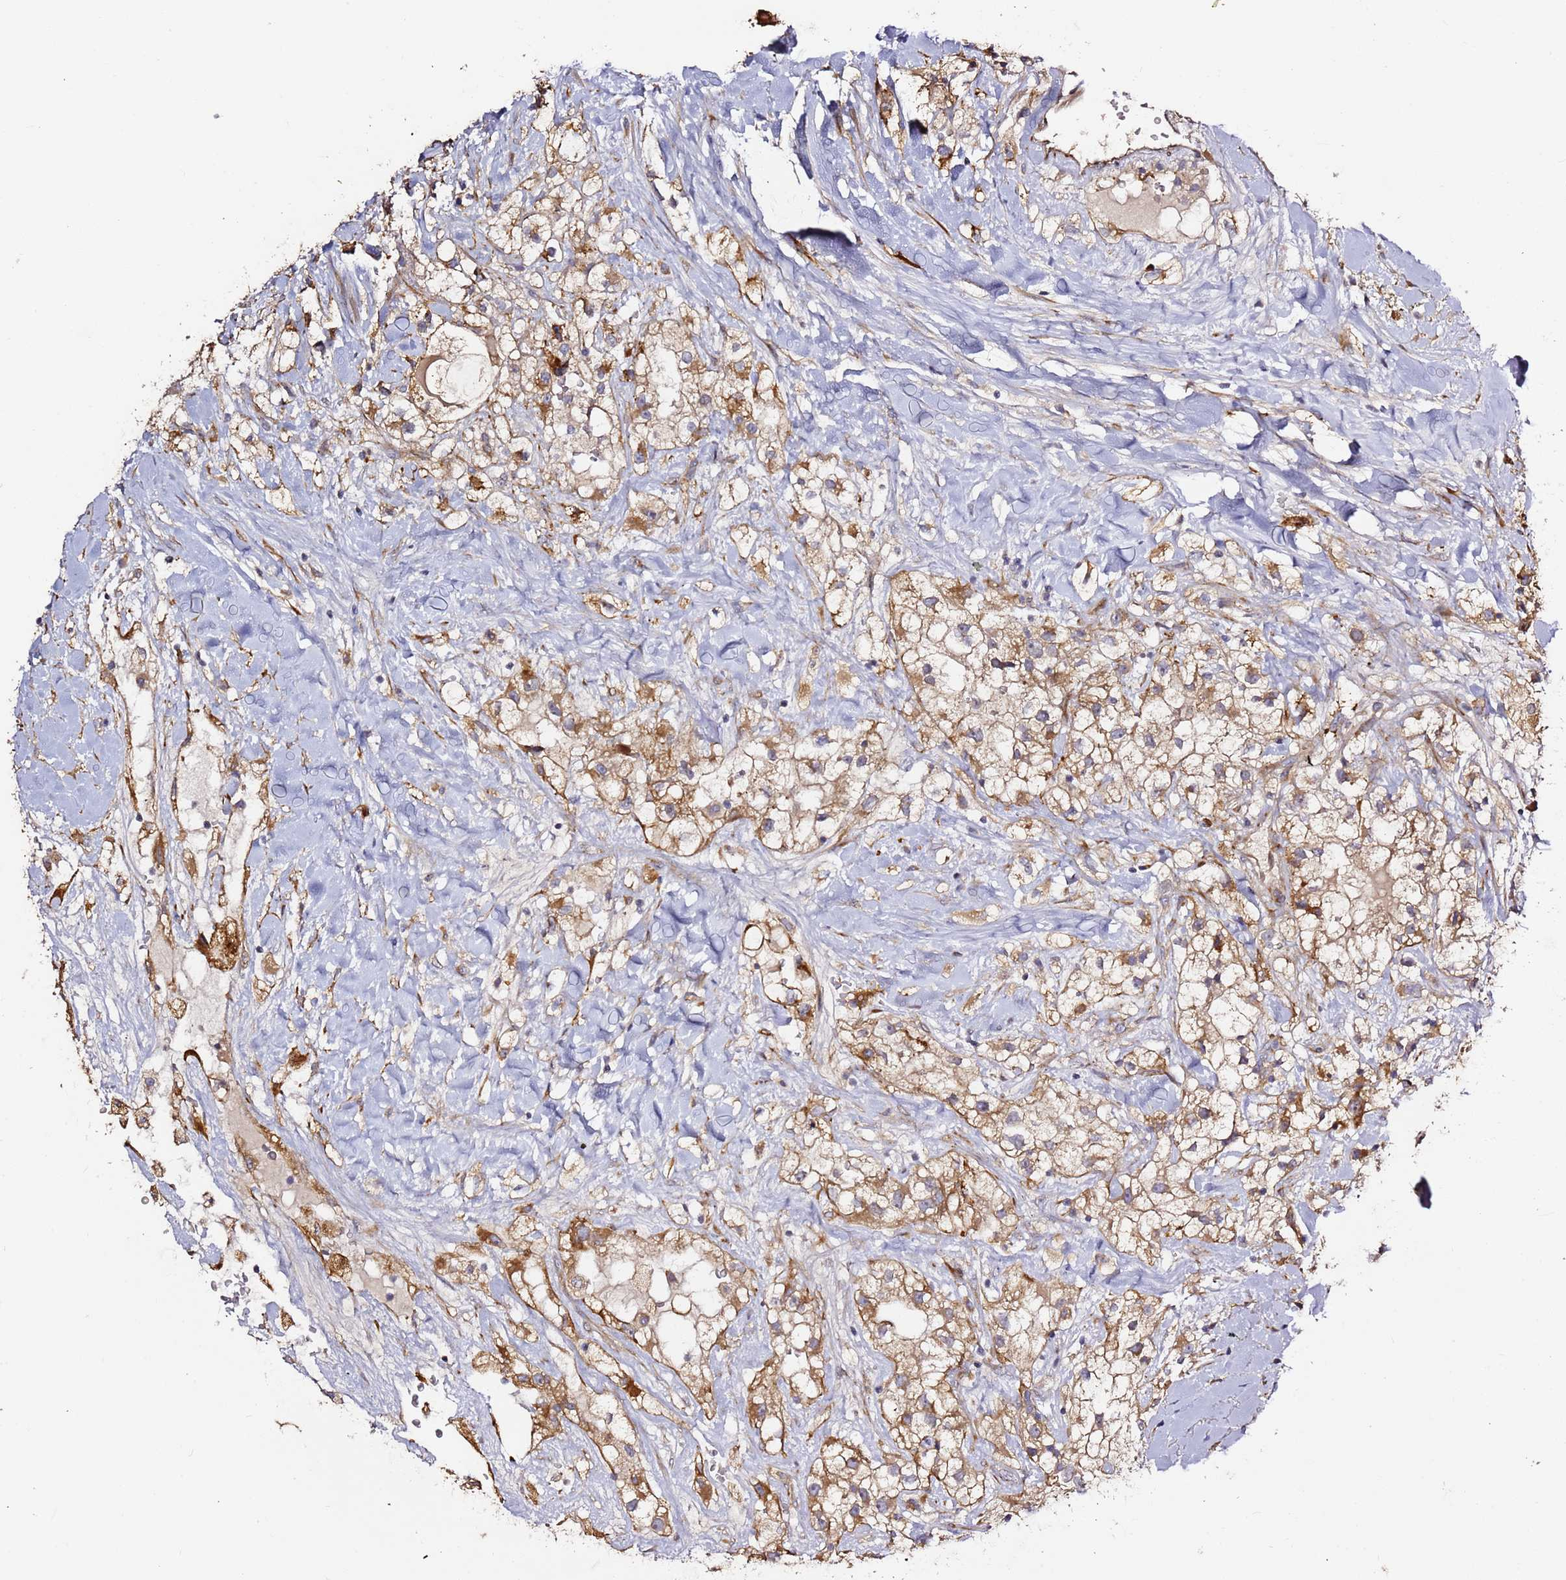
{"staining": {"intensity": "moderate", "quantity": ">75%", "location": "cytoplasmic/membranous"}, "tissue": "renal cancer", "cell_type": "Tumor cells", "image_type": "cancer", "snomed": [{"axis": "morphology", "description": "Adenocarcinoma, NOS"}, {"axis": "topography", "description": "Kidney"}], "caption": "There is medium levels of moderate cytoplasmic/membranous positivity in tumor cells of renal adenocarcinoma, as demonstrated by immunohistochemical staining (brown color).", "gene": "HSD17B7", "patient": {"sex": "male", "age": 59}}